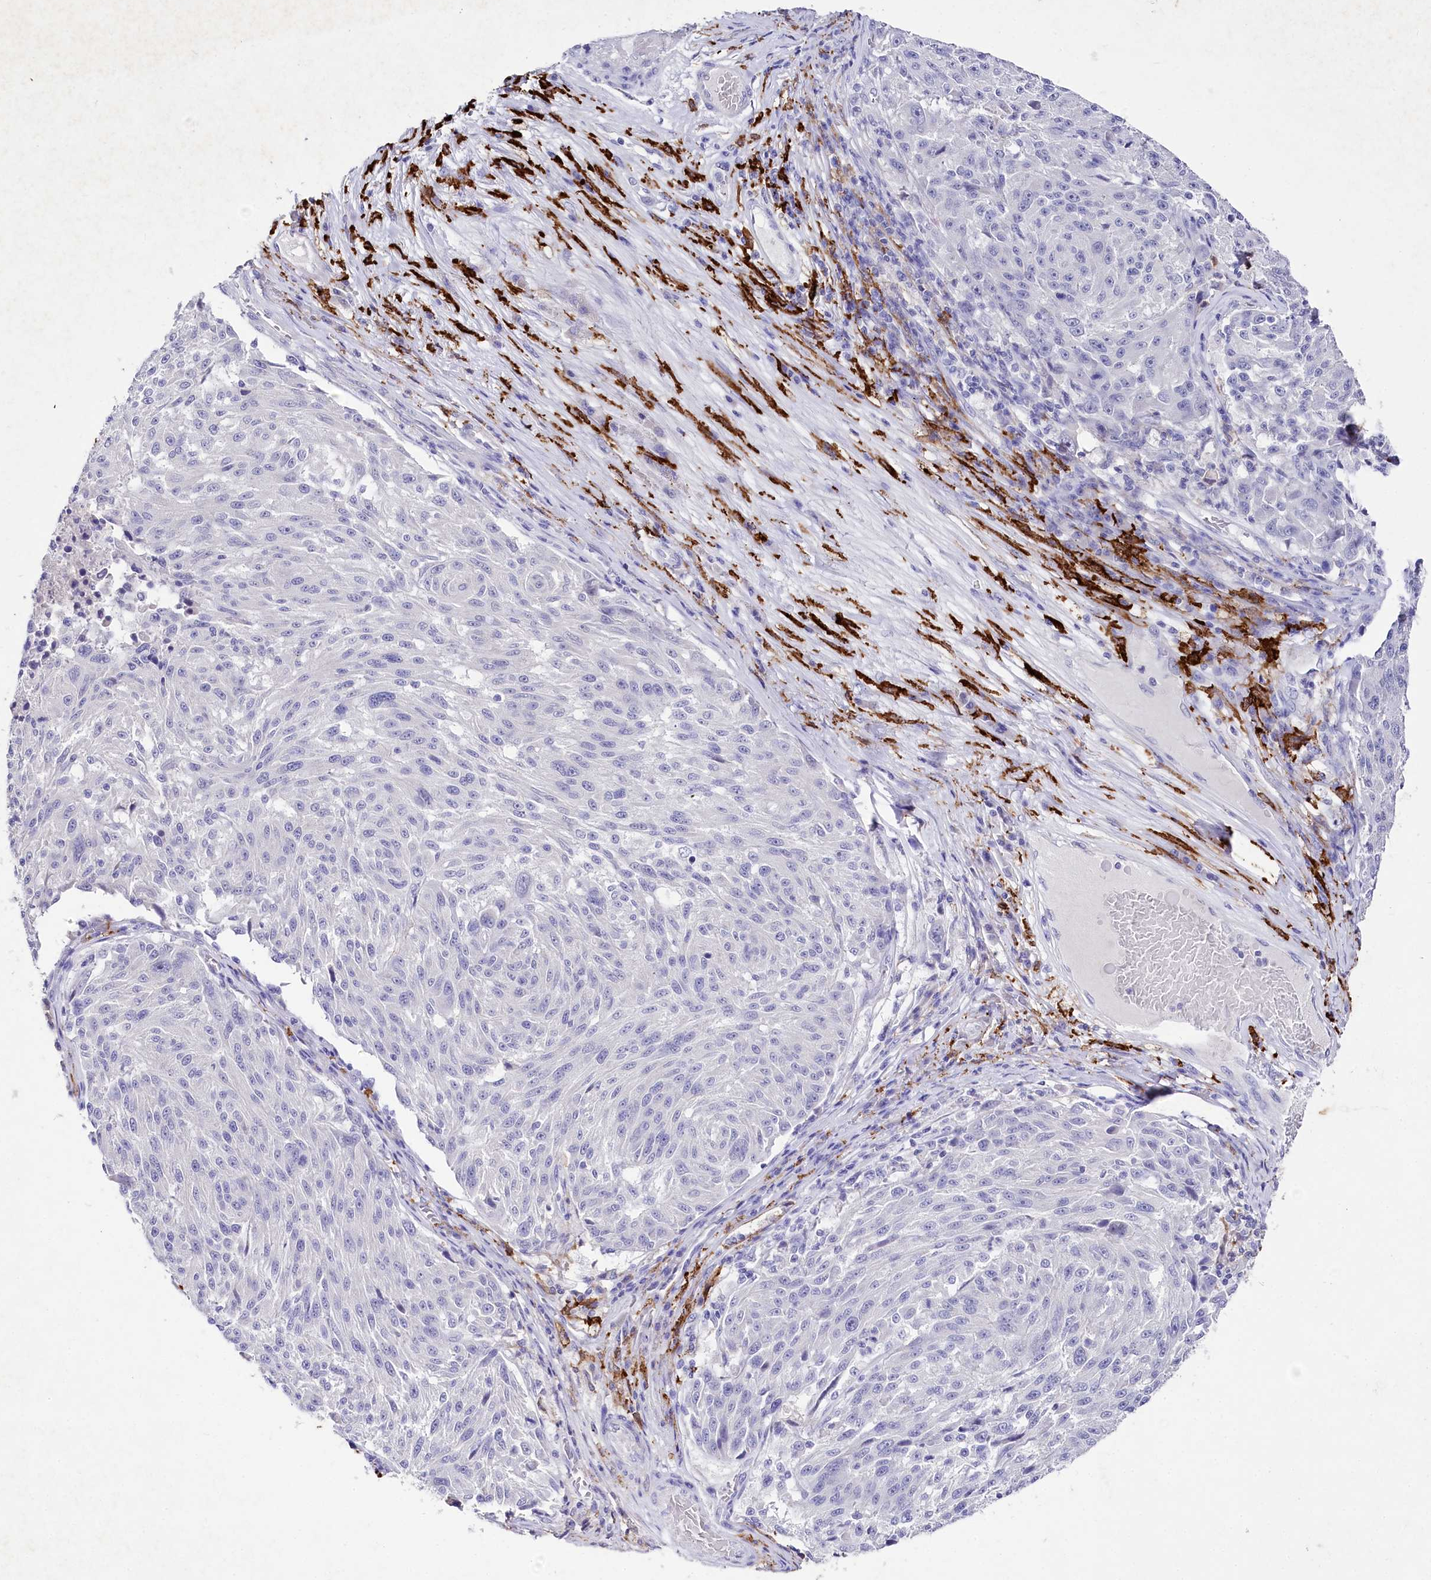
{"staining": {"intensity": "negative", "quantity": "none", "location": "none"}, "tissue": "melanoma", "cell_type": "Tumor cells", "image_type": "cancer", "snomed": [{"axis": "morphology", "description": "Malignant melanoma, NOS"}, {"axis": "topography", "description": "Skin"}], "caption": "Malignant melanoma was stained to show a protein in brown. There is no significant positivity in tumor cells. Nuclei are stained in blue.", "gene": "CLEC4M", "patient": {"sex": "male", "age": 53}}